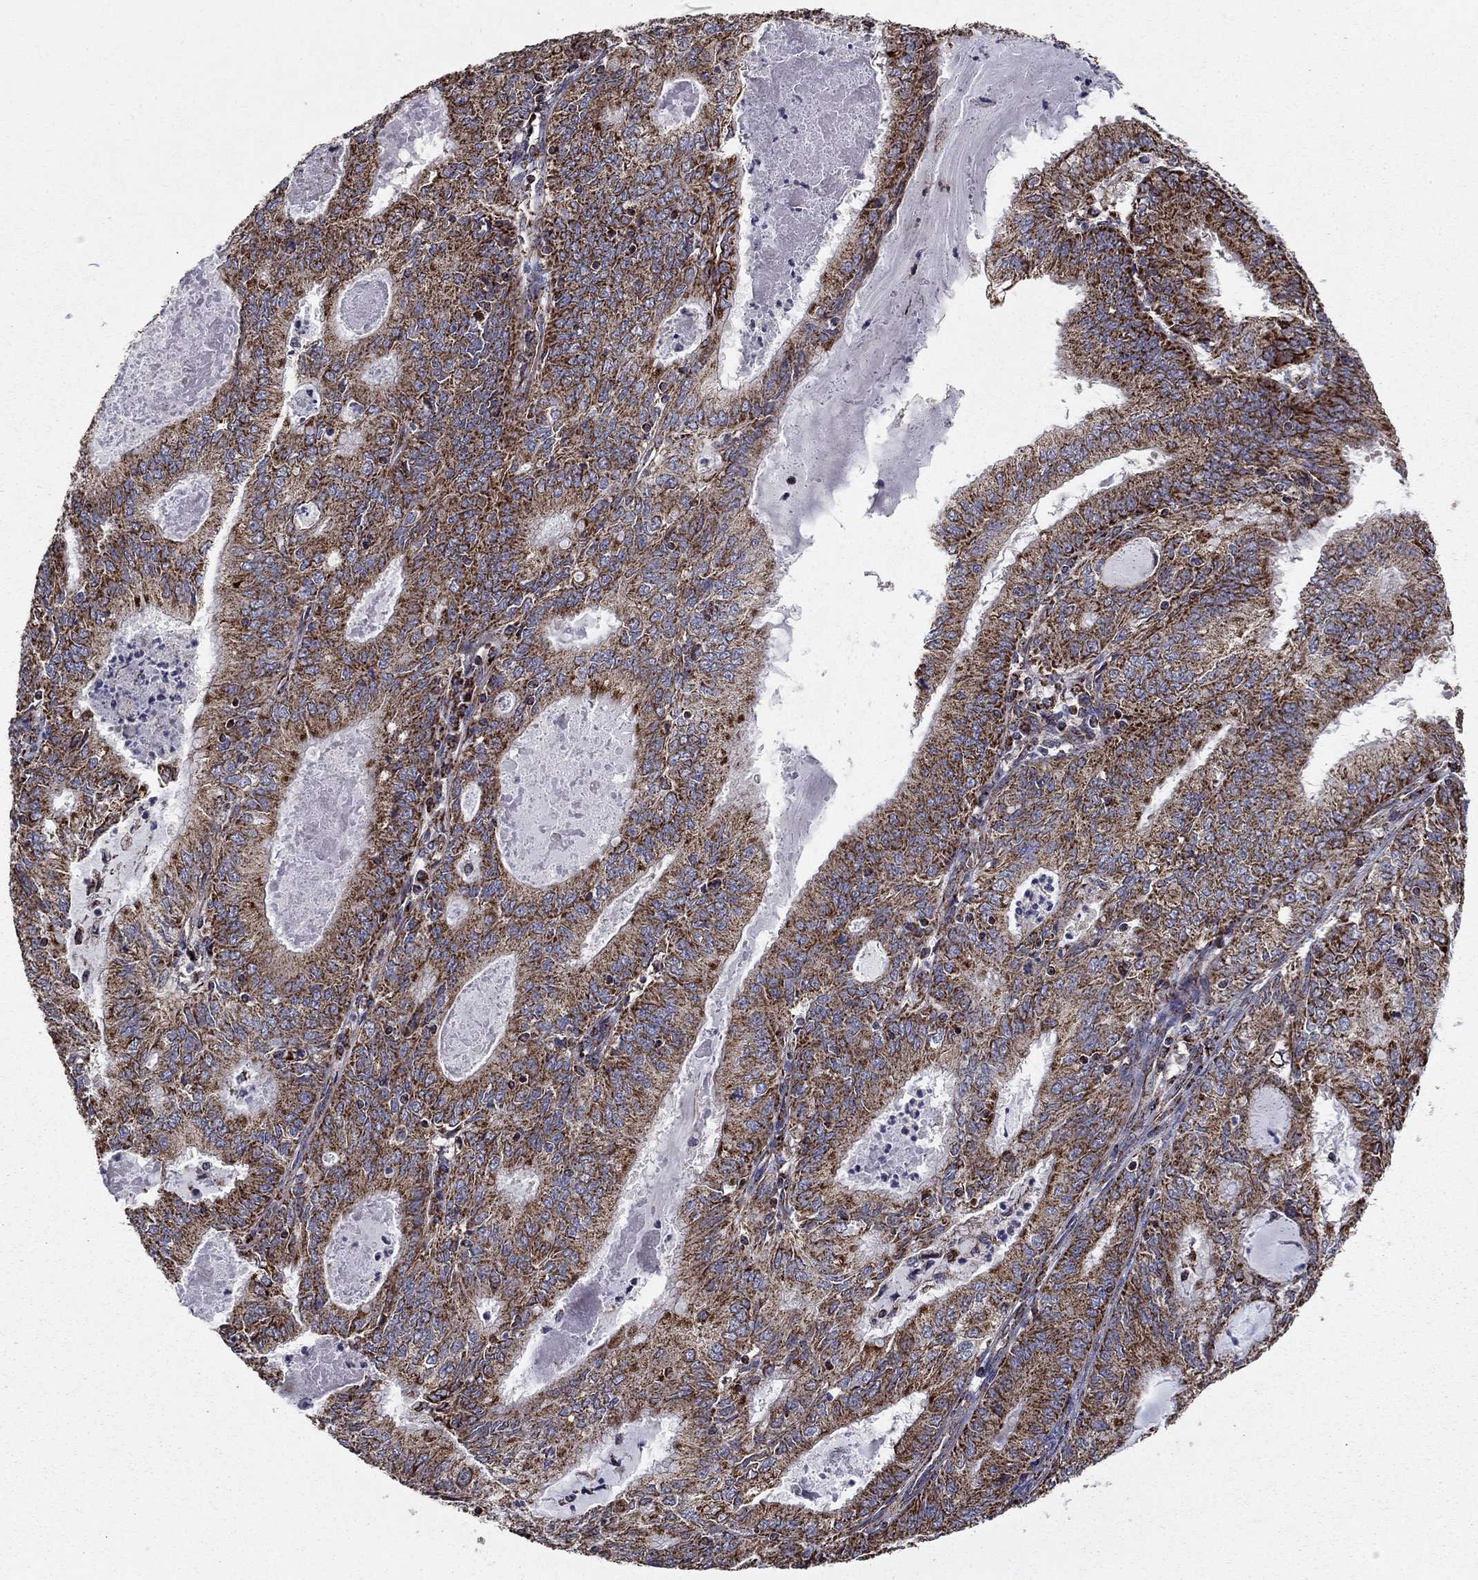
{"staining": {"intensity": "strong", "quantity": "25%-75%", "location": "cytoplasmic/membranous"}, "tissue": "endometrial cancer", "cell_type": "Tumor cells", "image_type": "cancer", "snomed": [{"axis": "morphology", "description": "Adenocarcinoma, NOS"}, {"axis": "topography", "description": "Endometrium"}], "caption": "About 25%-75% of tumor cells in human endometrial adenocarcinoma show strong cytoplasmic/membranous protein expression as visualized by brown immunohistochemical staining.", "gene": "NDUFS8", "patient": {"sex": "female", "age": 57}}